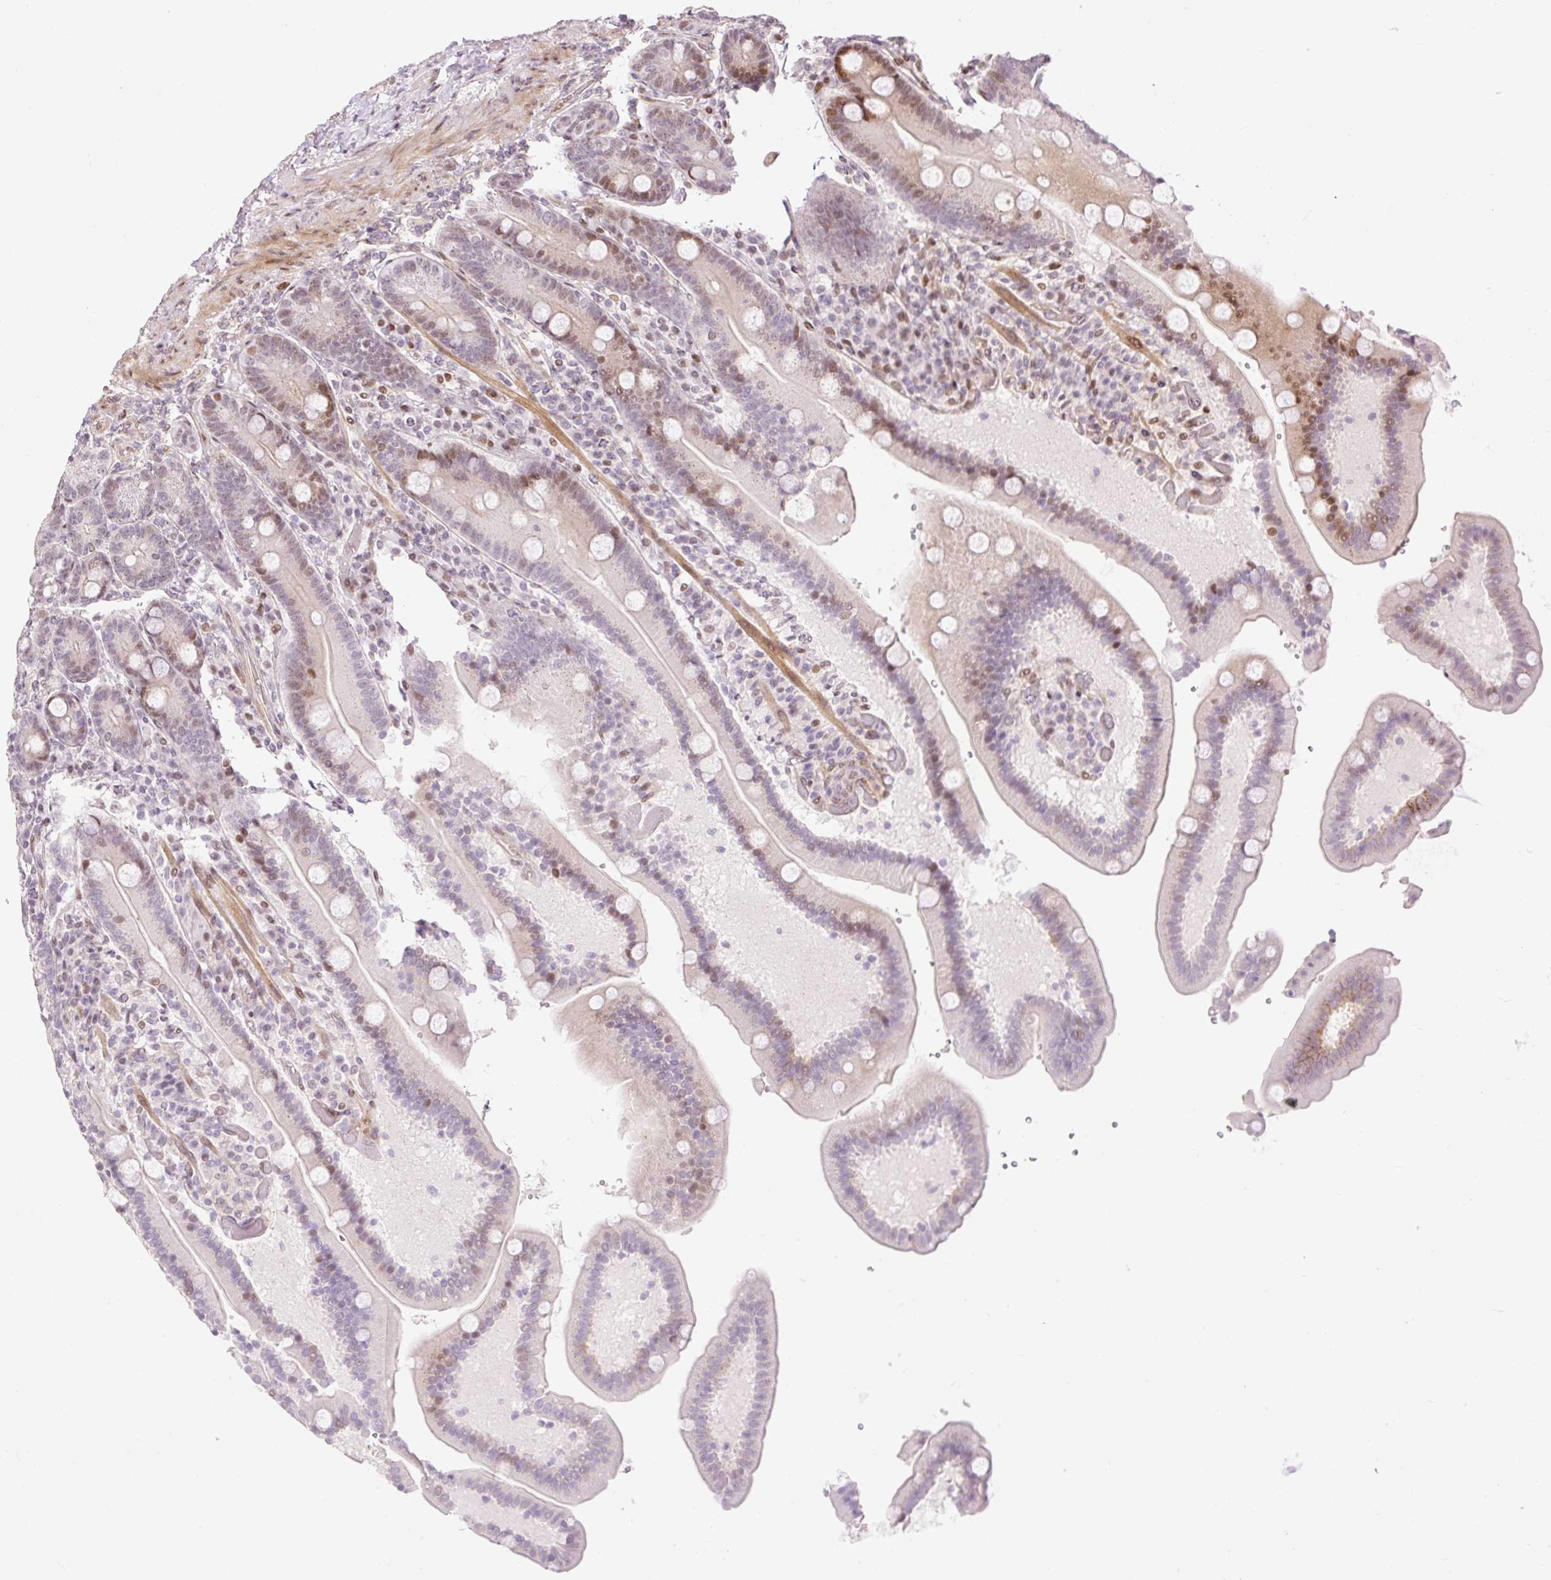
{"staining": {"intensity": "moderate", "quantity": "25%-75%", "location": "nuclear"}, "tissue": "duodenum", "cell_type": "Glandular cells", "image_type": "normal", "snomed": [{"axis": "morphology", "description": "Normal tissue, NOS"}, {"axis": "topography", "description": "Duodenum"}], "caption": "Immunohistochemistry (IHC) staining of unremarkable duodenum, which exhibits medium levels of moderate nuclear positivity in approximately 25%-75% of glandular cells indicating moderate nuclear protein expression. The staining was performed using DAB (3,3'-diaminobenzidine) (brown) for protein detection and nuclei were counterstained in hematoxylin (blue).", "gene": "RIPPLY3", "patient": {"sex": "female", "age": 62}}